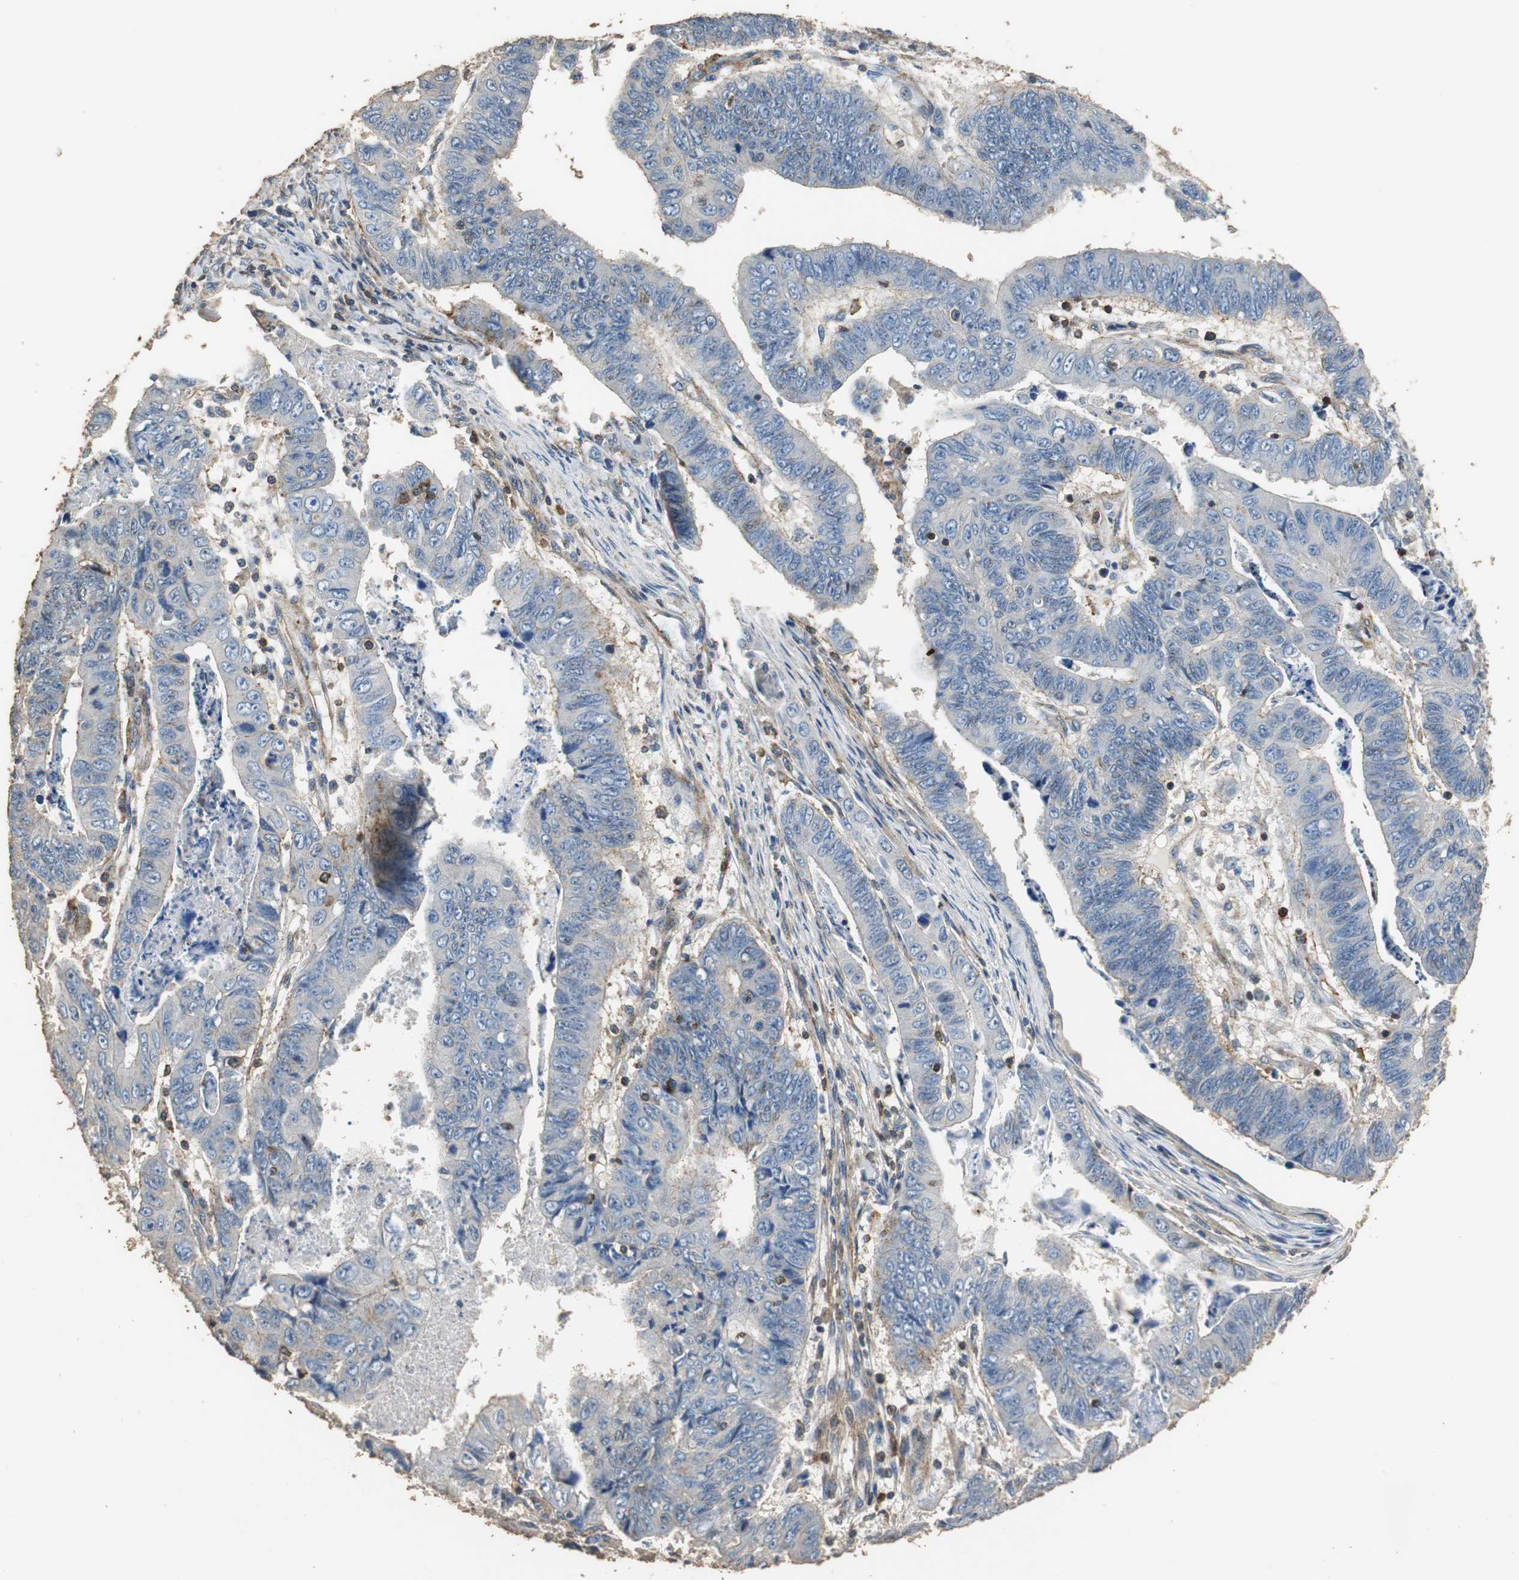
{"staining": {"intensity": "weak", "quantity": ">75%", "location": "cytoplasmic/membranous"}, "tissue": "stomach cancer", "cell_type": "Tumor cells", "image_type": "cancer", "snomed": [{"axis": "morphology", "description": "Adenocarcinoma, NOS"}, {"axis": "topography", "description": "Stomach, lower"}], "caption": "Adenocarcinoma (stomach) tissue reveals weak cytoplasmic/membranous expression in approximately >75% of tumor cells, visualized by immunohistochemistry. (DAB = brown stain, brightfield microscopy at high magnification).", "gene": "PRKRA", "patient": {"sex": "male", "age": 77}}